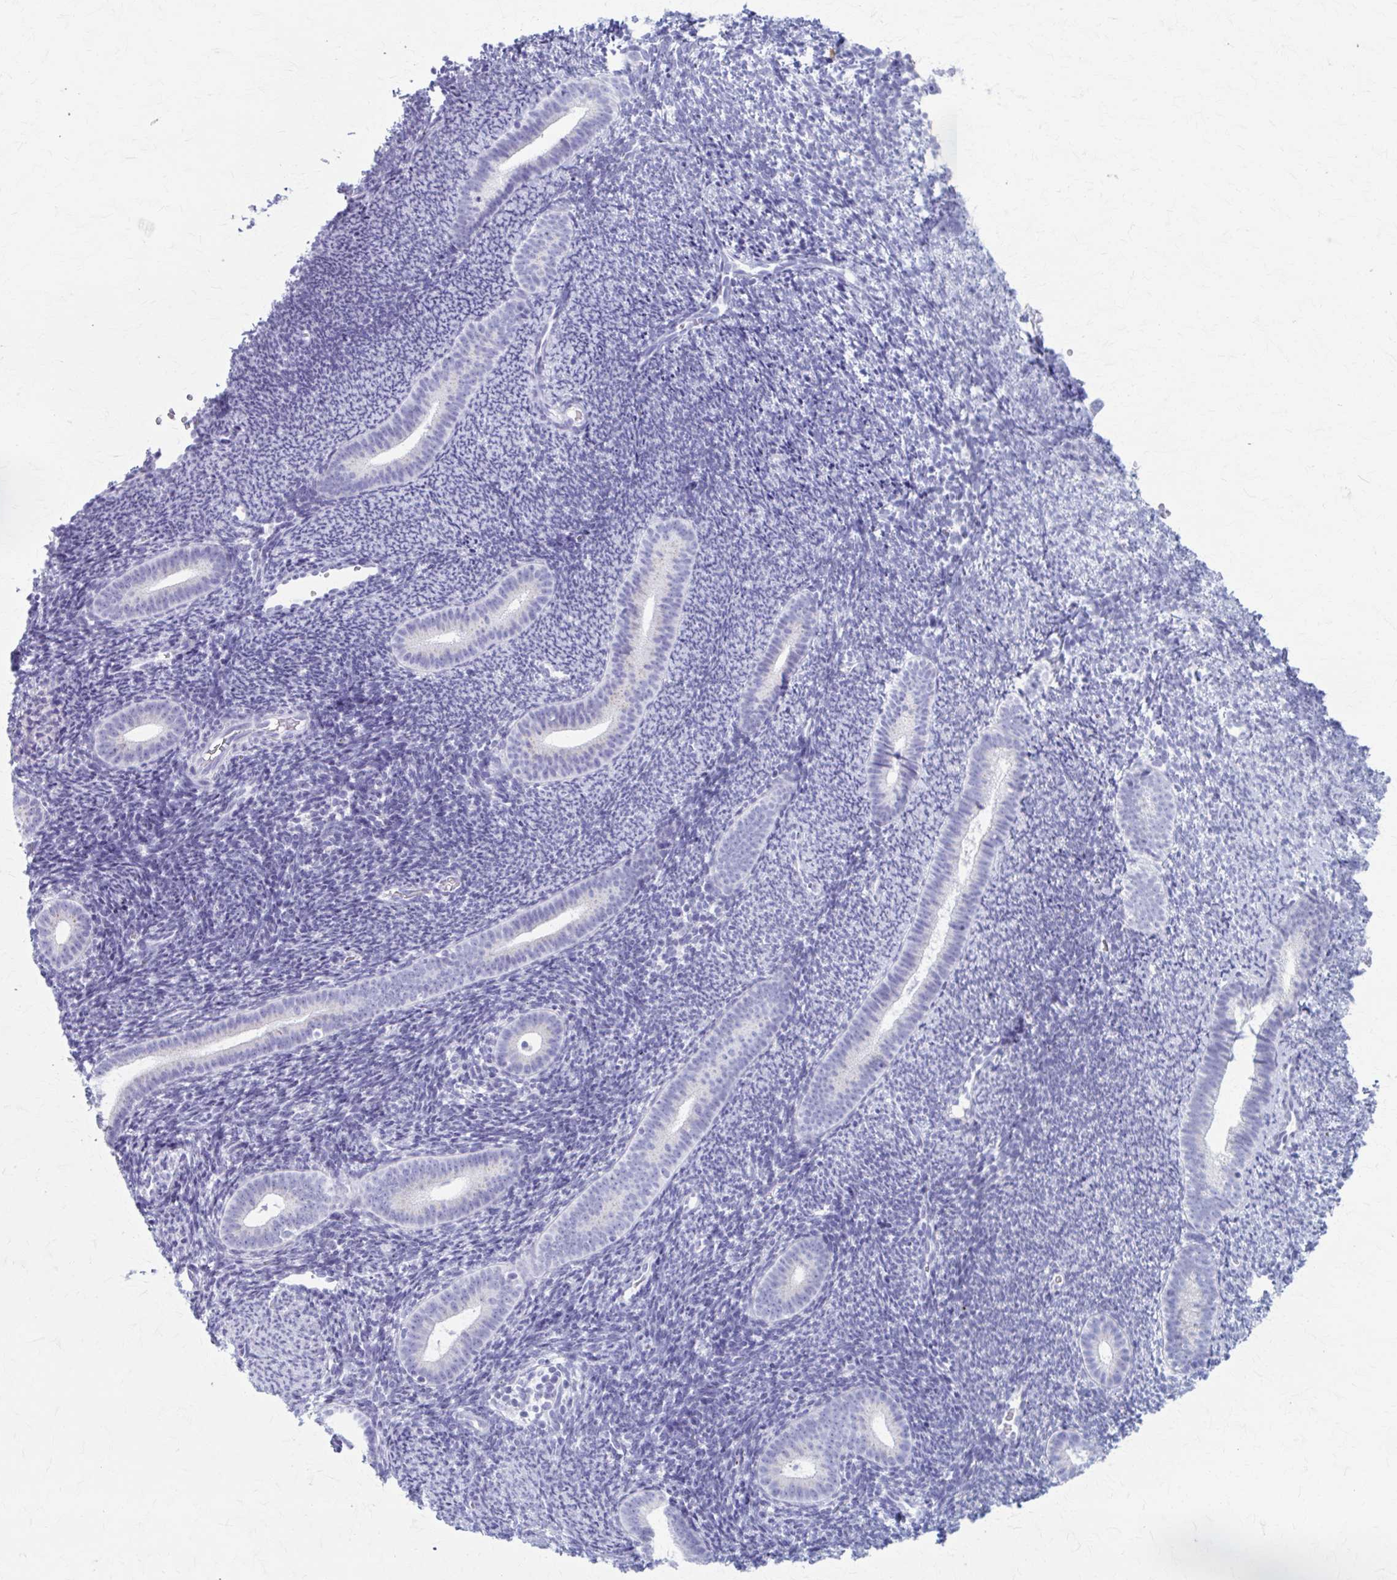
{"staining": {"intensity": "negative", "quantity": "none", "location": "none"}, "tissue": "endometrium", "cell_type": "Cells in endometrial stroma", "image_type": "normal", "snomed": [{"axis": "morphology", "description": "Normal tissue, NOS"}, {"axis": "topography", "description": "Endometrium"}], "caption": "Endometrium stained for a protein using immunohistochemistry shows no staining cells in endometrial stroma.", "gene": "KCNE2", "patient": {"sex": "female", "age": 39}}